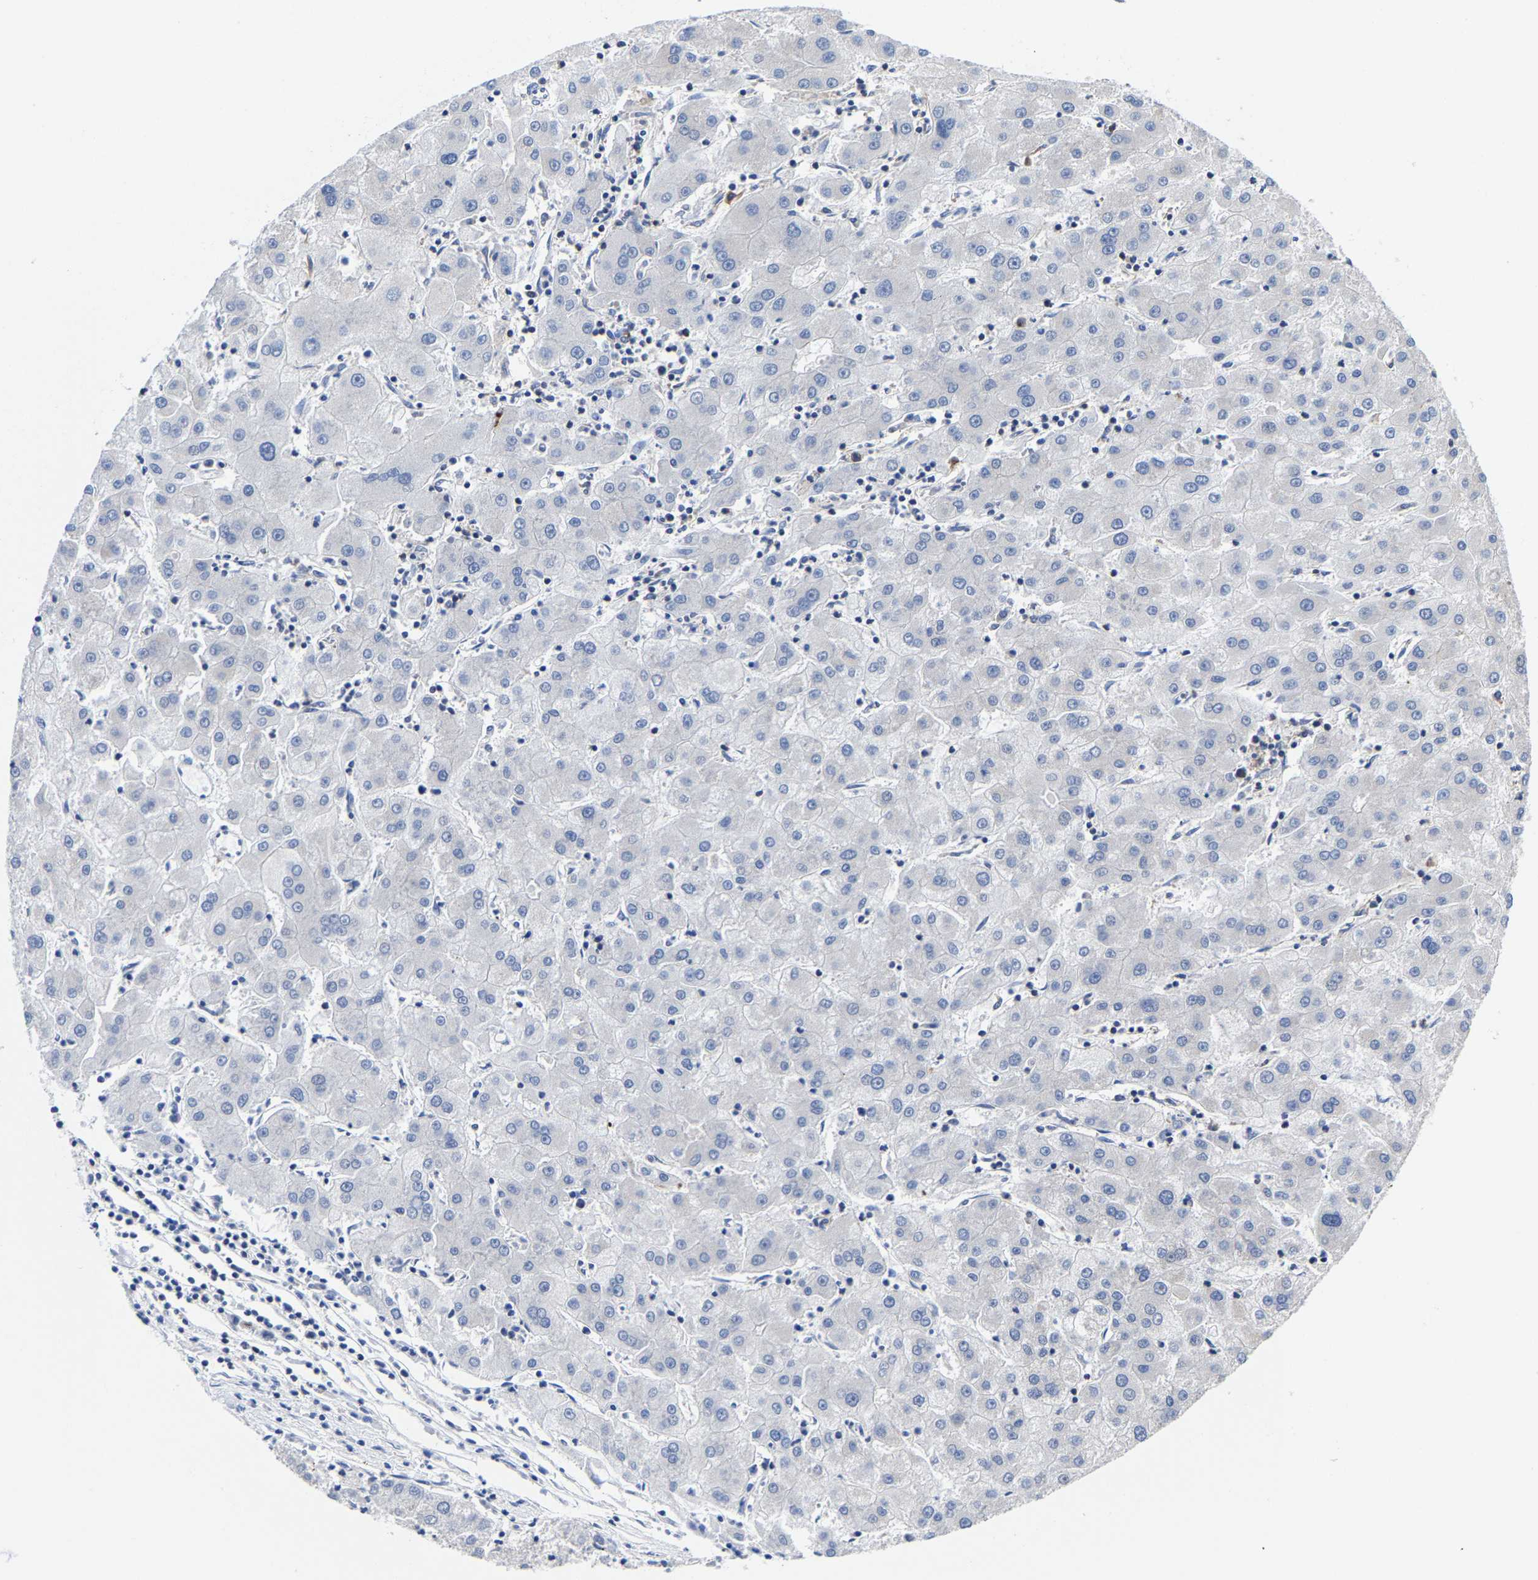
{"staining": {"intensity": "negative", "quantity": "none", "location": "none"}, "tissue": "liver cancer", "cell_type": "Tumor cells", "image_type": "cancer", "snomed": [{"axis": "morphology", "description": "Carcinoma, Hepatocellular, NOS"}, {"axis": "topography", "description": "Liver"}], "caption": "Human liver cancer stained for a protein using IHC displays no staining in tumor cells.", "gene": "PFKFB3", "patient": {"sex": "male", "age": 72}}